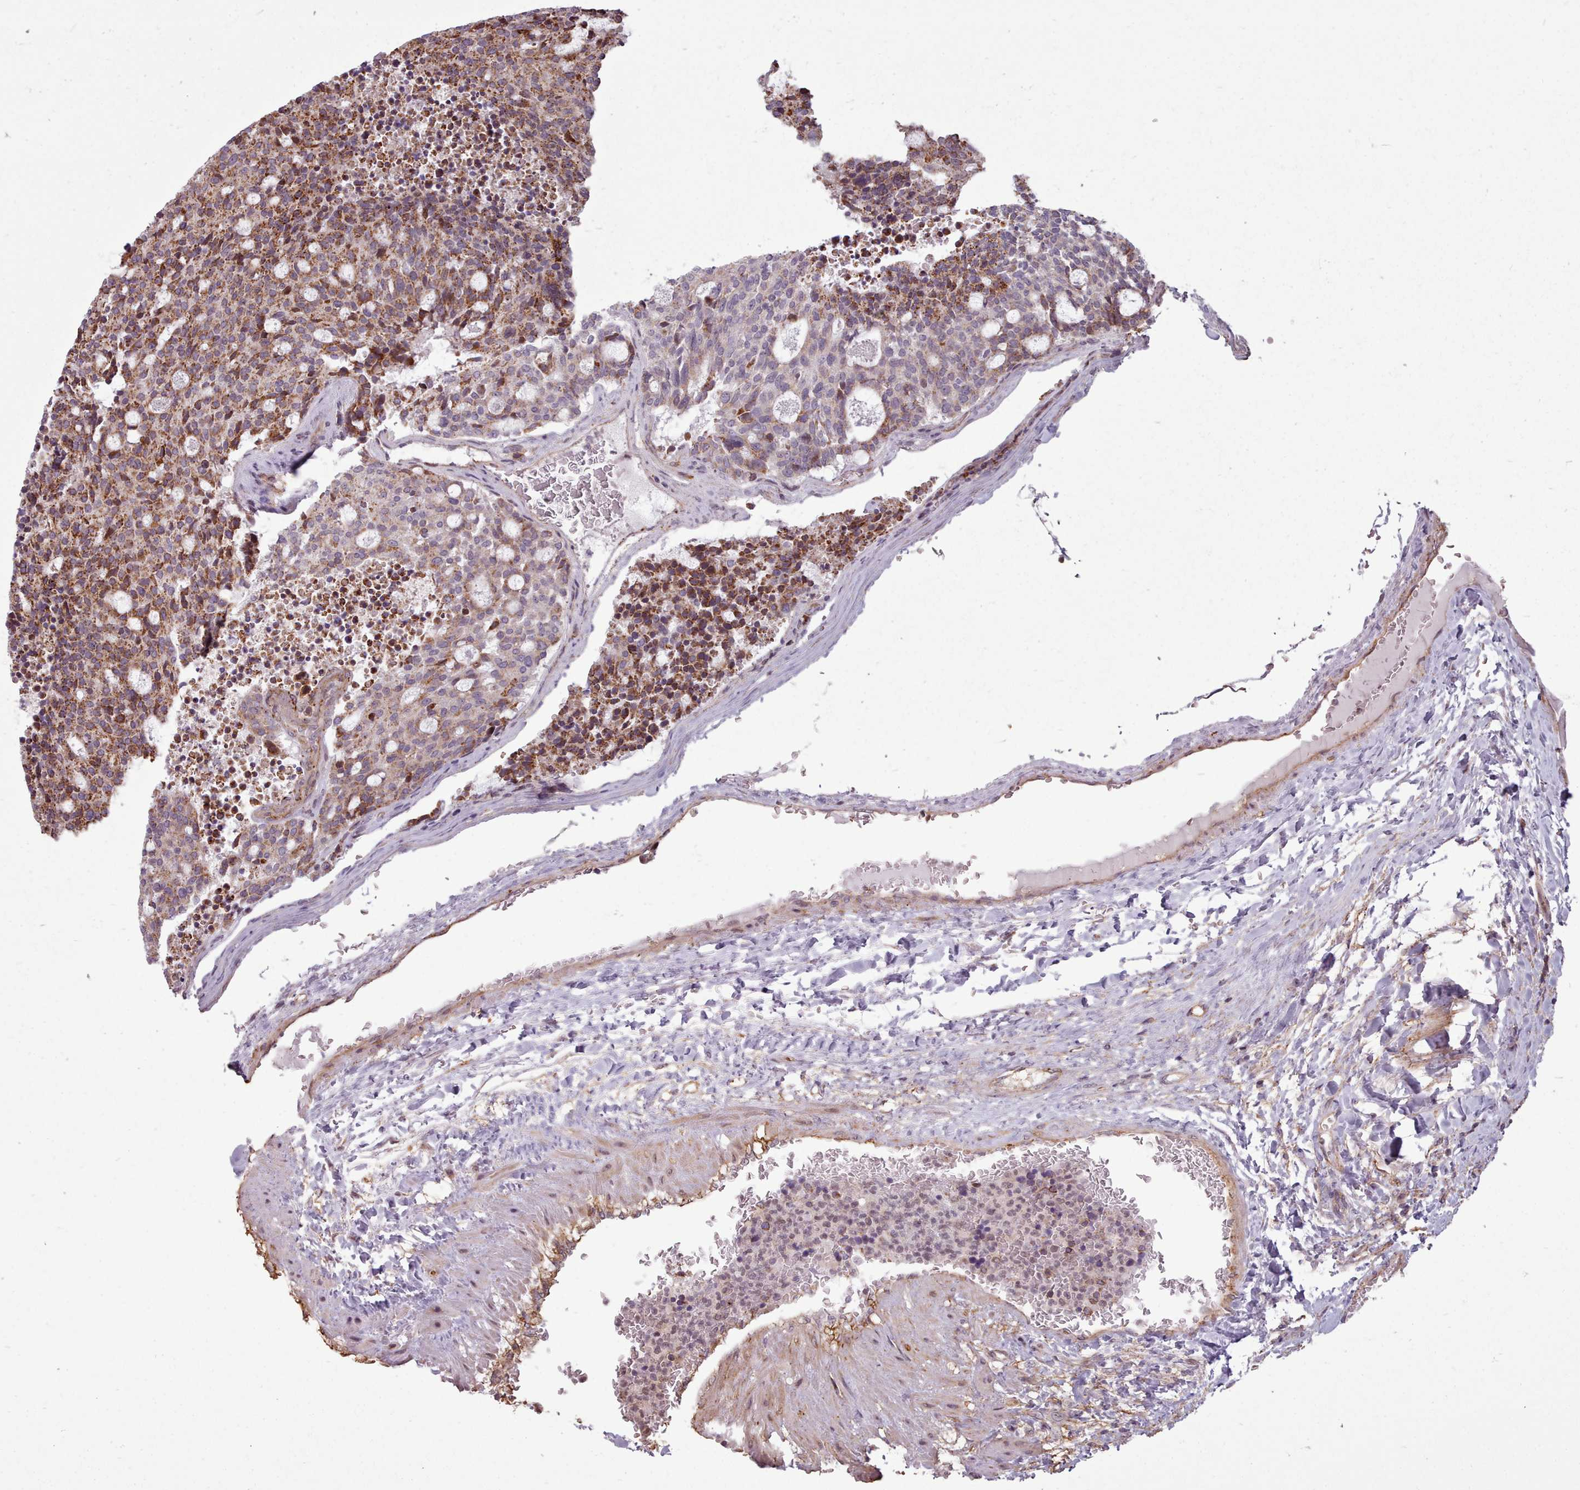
{"staining": {"intensity": "moderate", "quantity": ">75%", "location": "cytoplasmic/membranous"}, "tissue": "carcinoid", "cell_type": "Tumor cells", "image_type": "cancer", "snomed": [{"axis": "morphology", "description": "Carcinoid, malignant, NOS"}, {"axis": "topography", "description": "Pancreas"}], "caption": "Protein expression analysis of carcinoid (malignant) displays moderate cytoplasmic/membranous staining in approximately >75% of tumor cells.", "gene": "ZMYM4", "patient": {"sex": "female", "age": 54}}